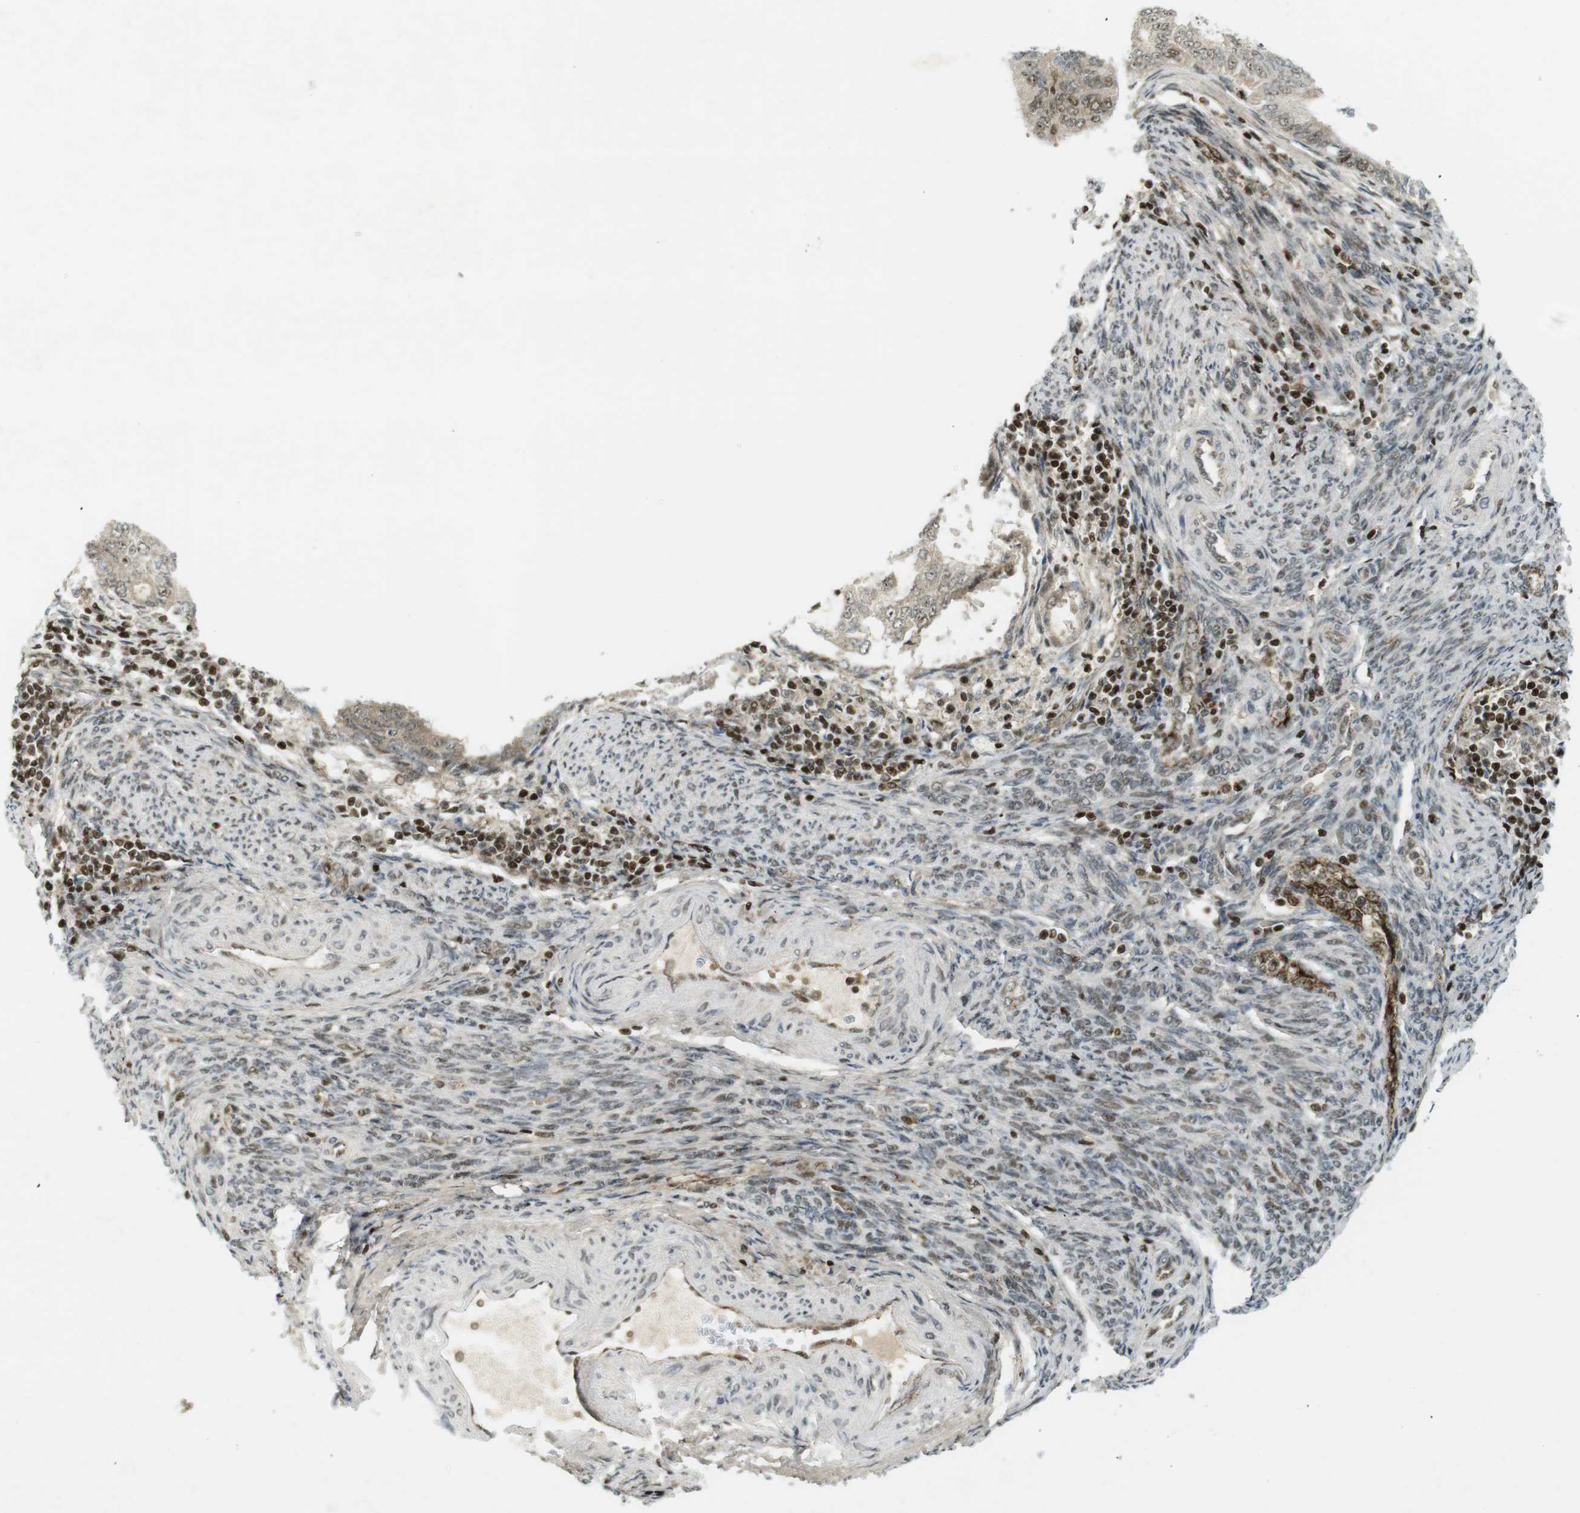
{"staining": {"intensity": "moderate", "quantity": "25%-75%", "location": "nuclear"}, "tissue": "endometrial cancer", "cell_type": "Tumor cells", "image_type": "cancer", "snomed": [{"axis": "morphology", "description": "Adenocarcinoma, NOS"}, {"axis": "topography", "description": "Endometrium"}], "caption": "Immunohistochemical staining of human endometrial cancer (adenocarcinoma) shows medium levels of moderate nuclear protein positivity in approximately 25%-75% of tumor cells.", "gene": "PPP1R13B", "patient": {"sex": "female", "age": 58}}